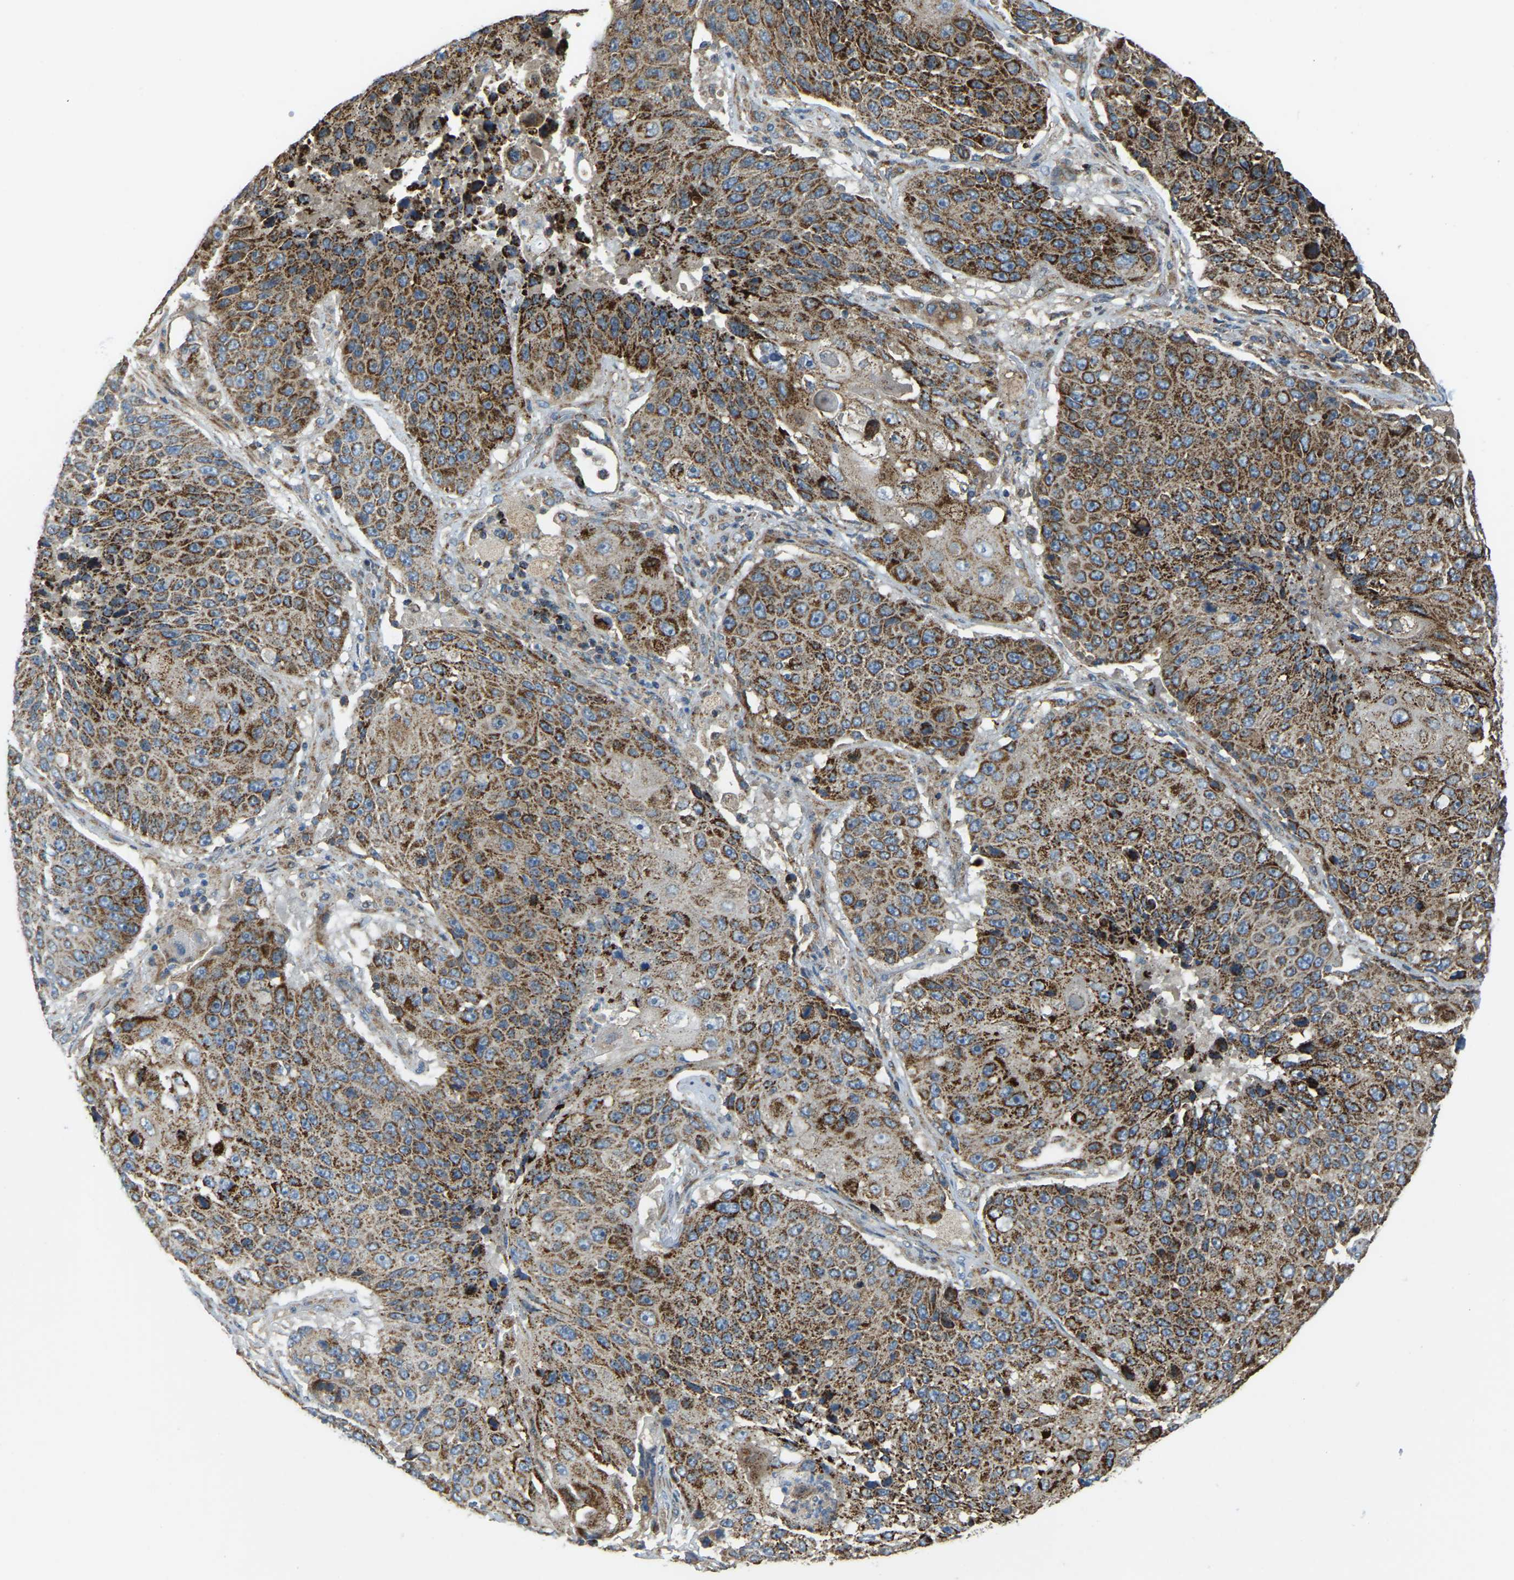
{"staining": {"intensity": "strong", "quantity": ">75%", "location": "cytoplasmic/membranous"}, "tissue": "lung cancer", "cell_type": "Tumor cells", "image_type": "cancer", "snomed": [{"axis": "morphology", "description": "Squamous cell carcinoma, NOS"}, {"axis": "topography", "description": "Lung"}], "caption": "Protein expression analysis of lung squamous cell carcinoma demonstrates strong cytoplasmic/membranous expression in about >75% of tumor cells. Nuclei are stained in blue.", "gene": "PSMD7", "patient": {"sex": "male", "age": 61}}